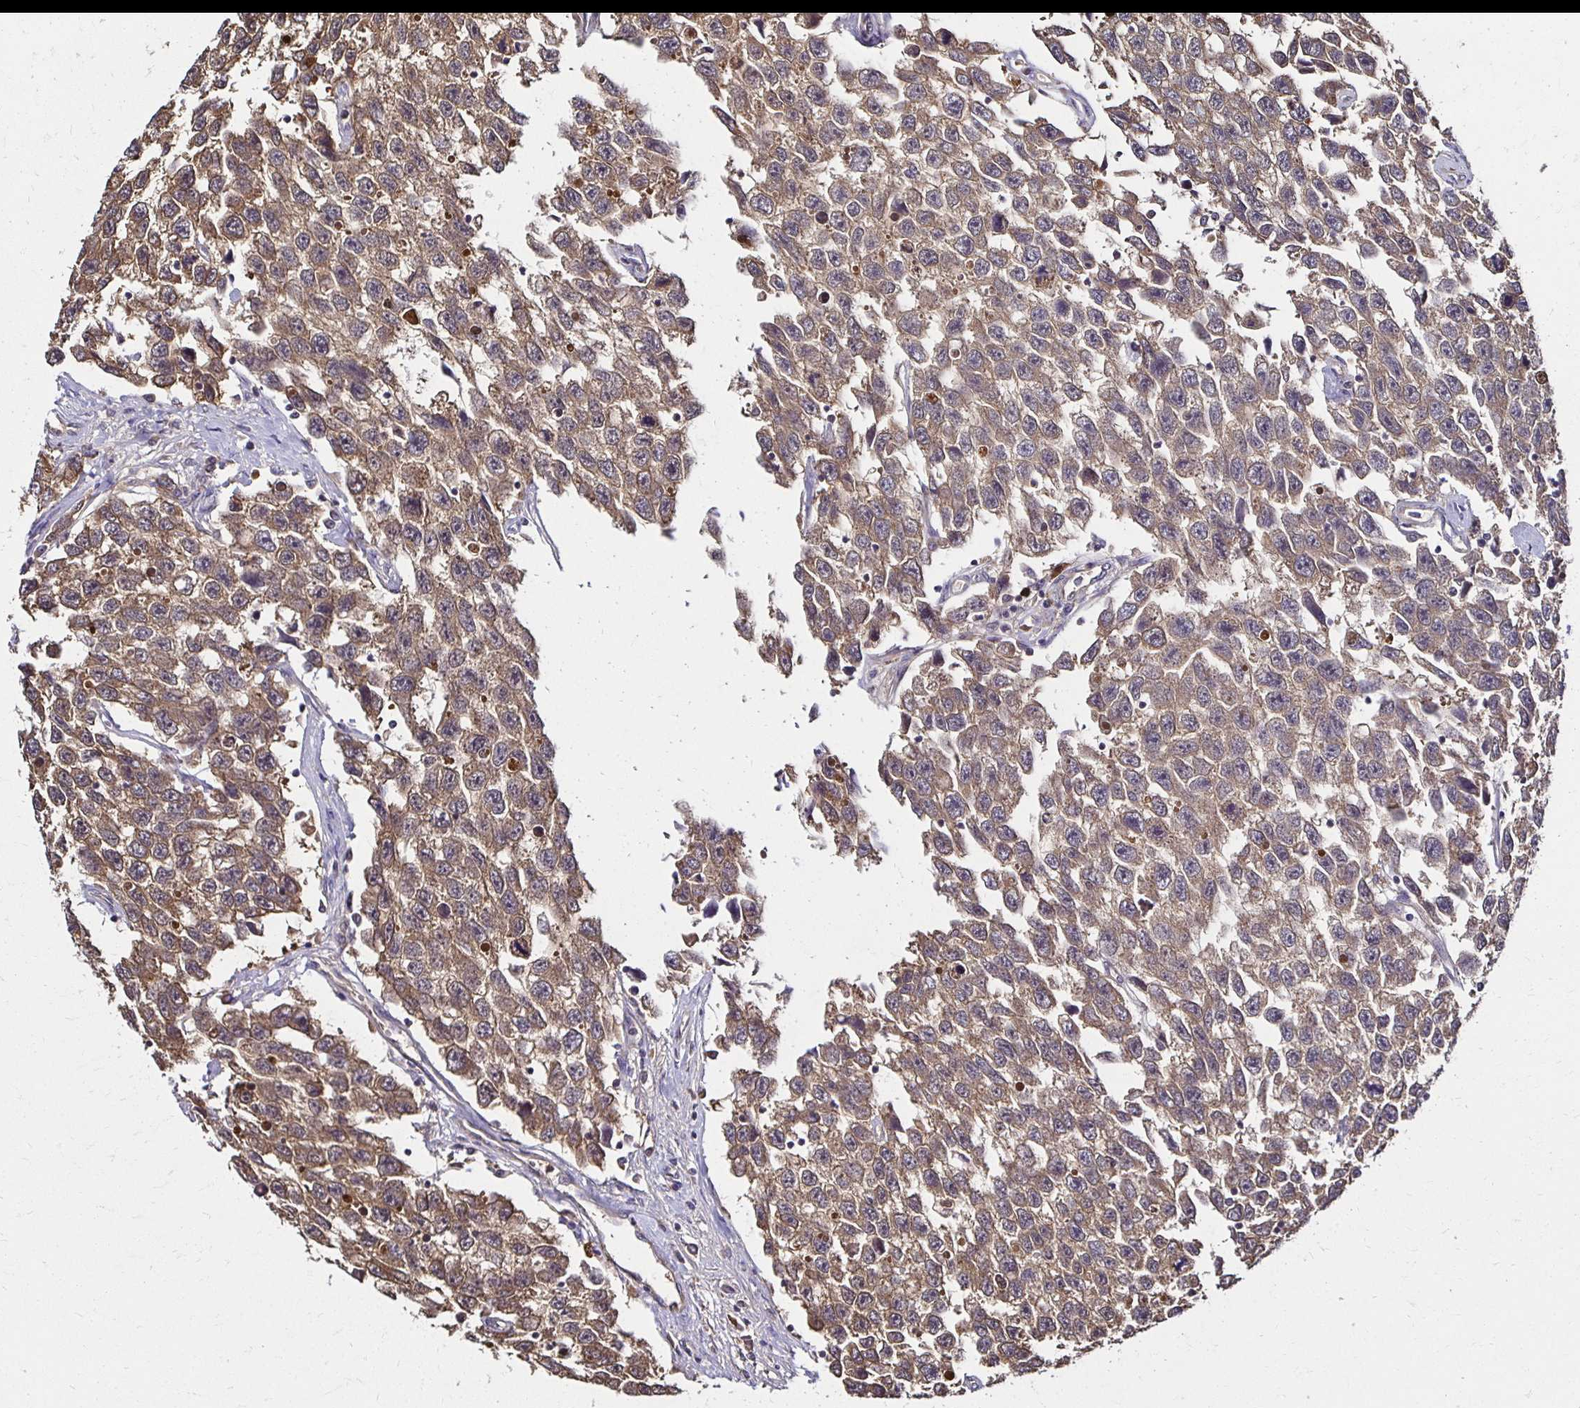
{"staining": {"intensity": "moderate", "quantity": ">75%", "location": "cytoplasmic/membranous"}, "tissue": "testis cancer", "cell_type": "Tumor cells", "image_type": "cancer", "snomed": [{"axis": "morphology", "description": "Seminoma, NOS"}, {"axis": "topography", "description": "Testis"}], "caption": "Immunohistochemistry (DAB (3,3'-diaminobenzidine)) staining of human testis seminoma demonstrates moderate cytoplasmic/membranous protein staining in approximately >75% of tumor cells.", "gene": "TXN", "patient": {"sex": "male", "age": 33}}